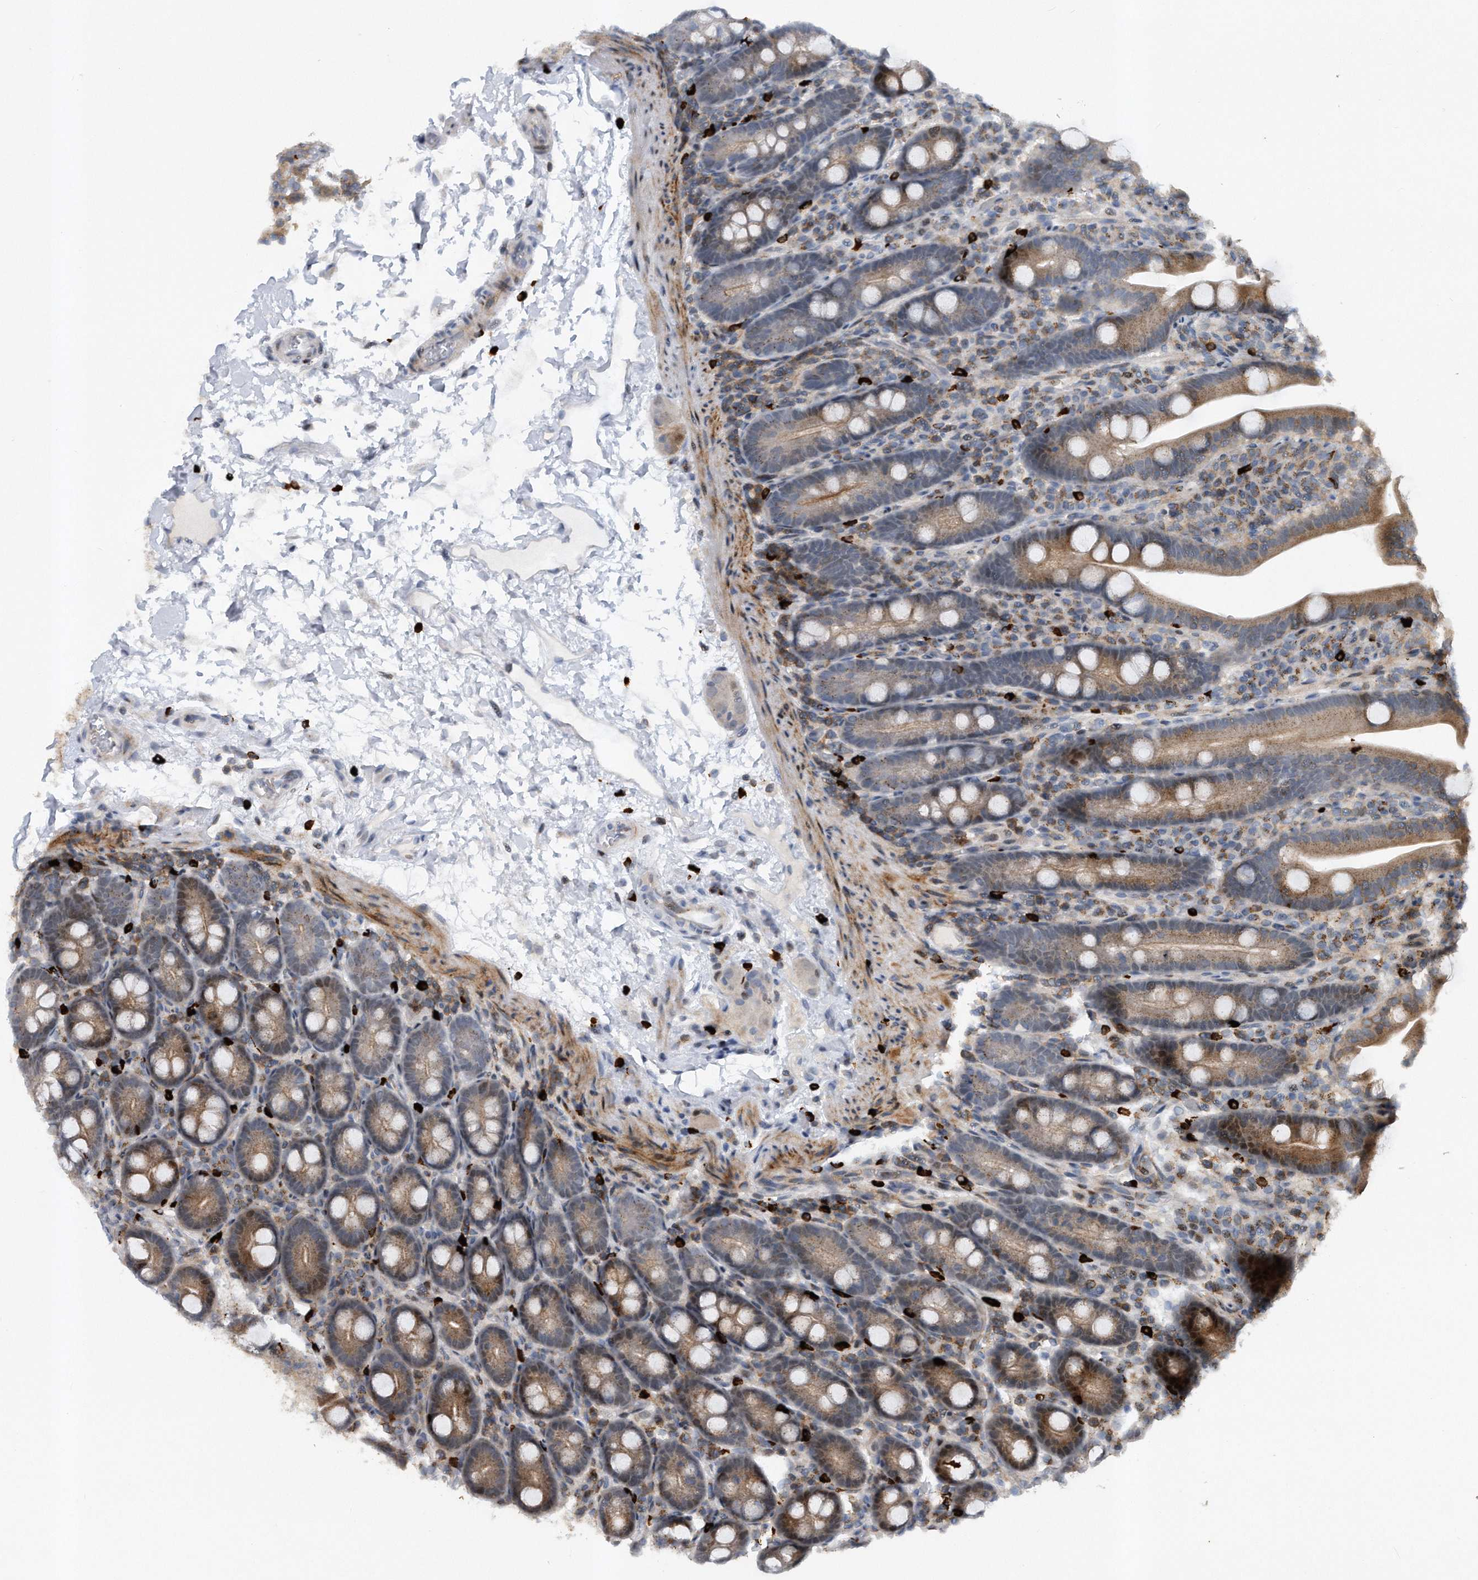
{"staining": {"intensity": "weak", "quantity": "25%-75%", "location": "cytoplasmic/membranous"}, "tissue": "duodenum", "cell_type": "Glandular cells", "image_type": "normal", "snomed": [{"axis": "morphology", "description": "Normal tissue, NOS"}, {"axis": "topography", "description": "Duodenum"}], "caption": "Immunohistochemistry (DAB (3,3'-diaminobenzidine)) staining of normal human duodenum exhibits weak cytoplasmic/membranous protein positivity in approximately 25%-75% of glandular cells. (DAB (3,3'-diaminobenzidine) = brown stain, brightfield microscopy at high magnification).", "gene": "PGBD2", "patient": {"sex": "male", "age": 35}}